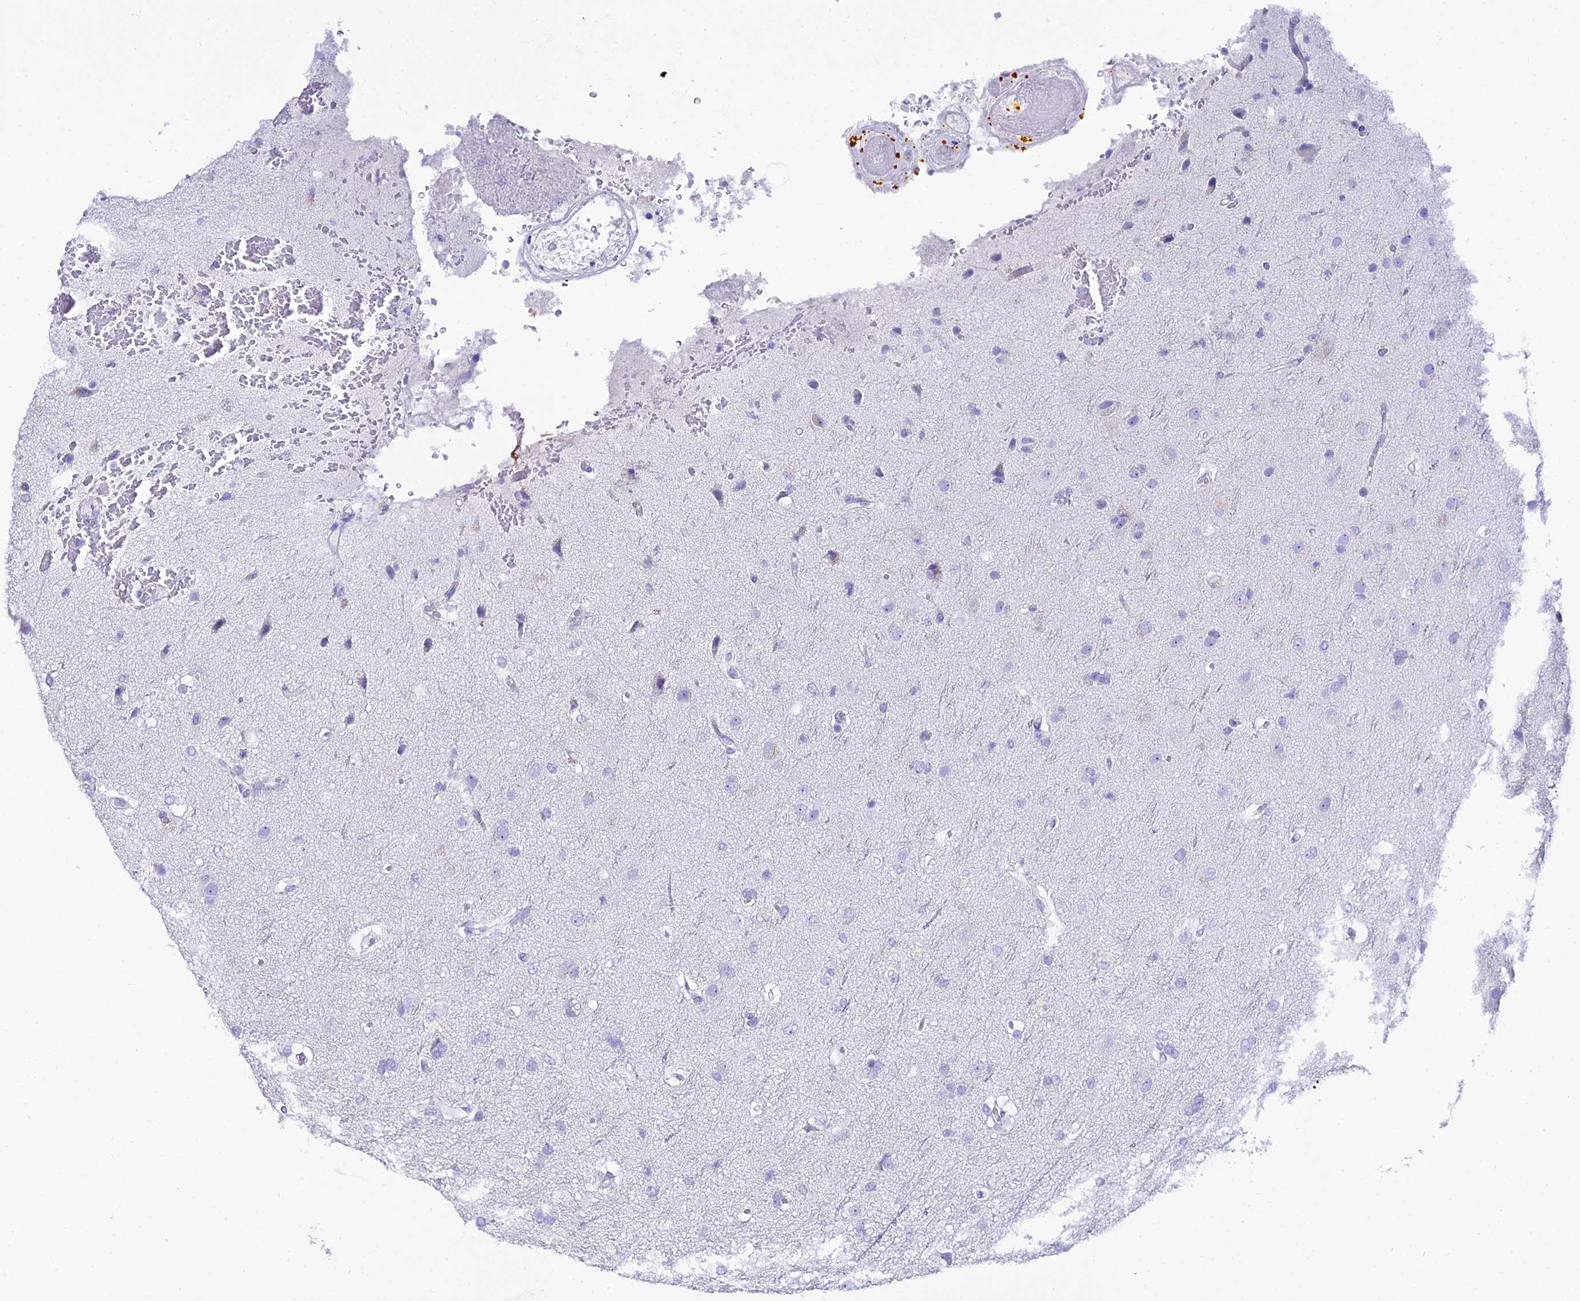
{"staining": {"intensity": "negative", "quantity": "none", "location": "none"}, "tissue": "glioma", "cell_type": "Tumor cells", "image_type": "cancer", "snomed": [{"axis": "morphology", "description": "Glioma, malignant, High grade"}, {"axis": "topography", "description": "Brain"}], "caption": "The photomicrograph displays no staining of tumor cells in malignant high-grade glioma.", "gene": "OR4D5", "patient": {"sex": "female", "age": 74}}